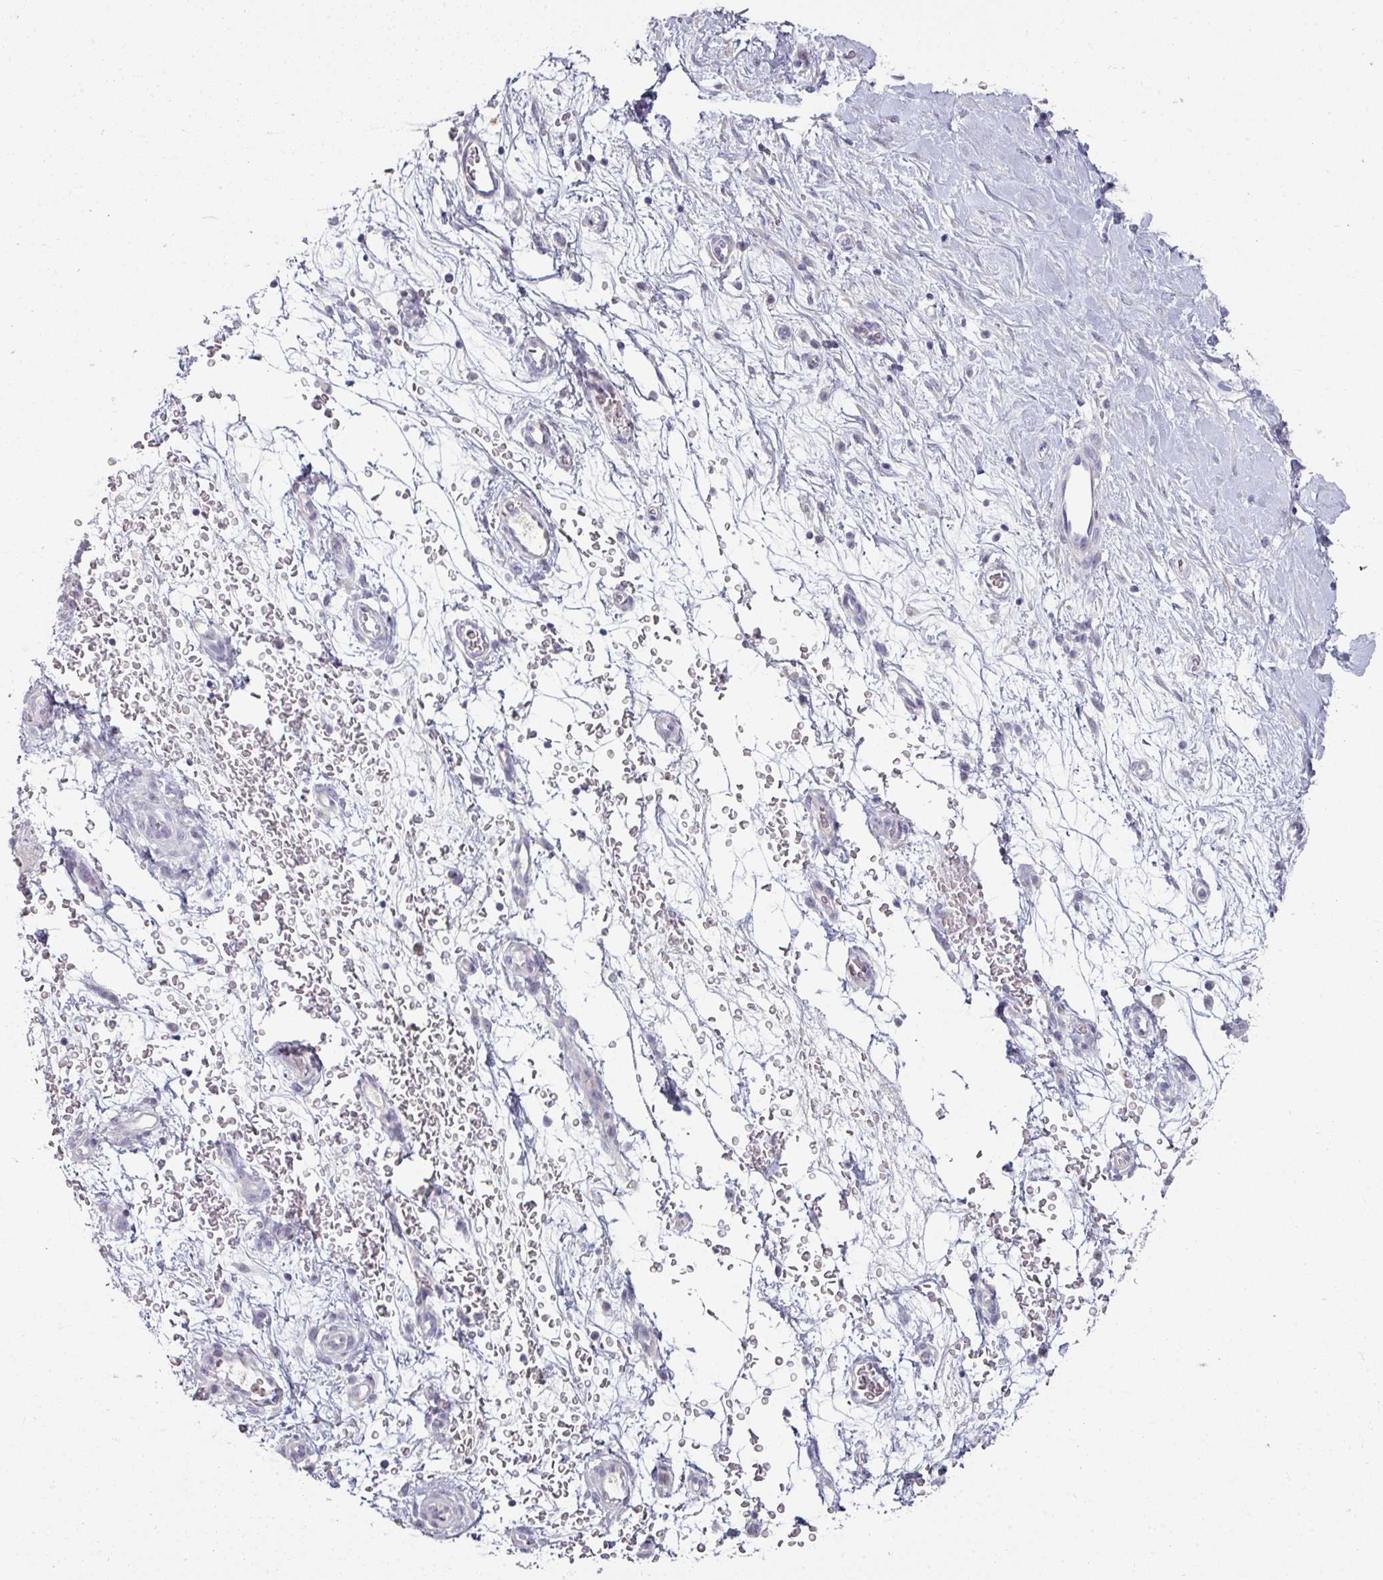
{"staining": {"intensity": "negative", "quantity": "none", "location": "none"}, "tissue": "stomach cancer", "cell_type": "Tumor cells", "image_type": "cancer", "snomed": [{"axis": "morphology", "description": "Adenocarcinoma, NOS"}, {"axis": "topography", "description": "Stomach"}], "caption": "This is an immunohistochemistry (IHC) histopathology image of human adenocarcinoma (stomach). There is no staining in tumor cells.", "gene": "GTF2H3", "patient": {"sex": "male", "age": 48}}